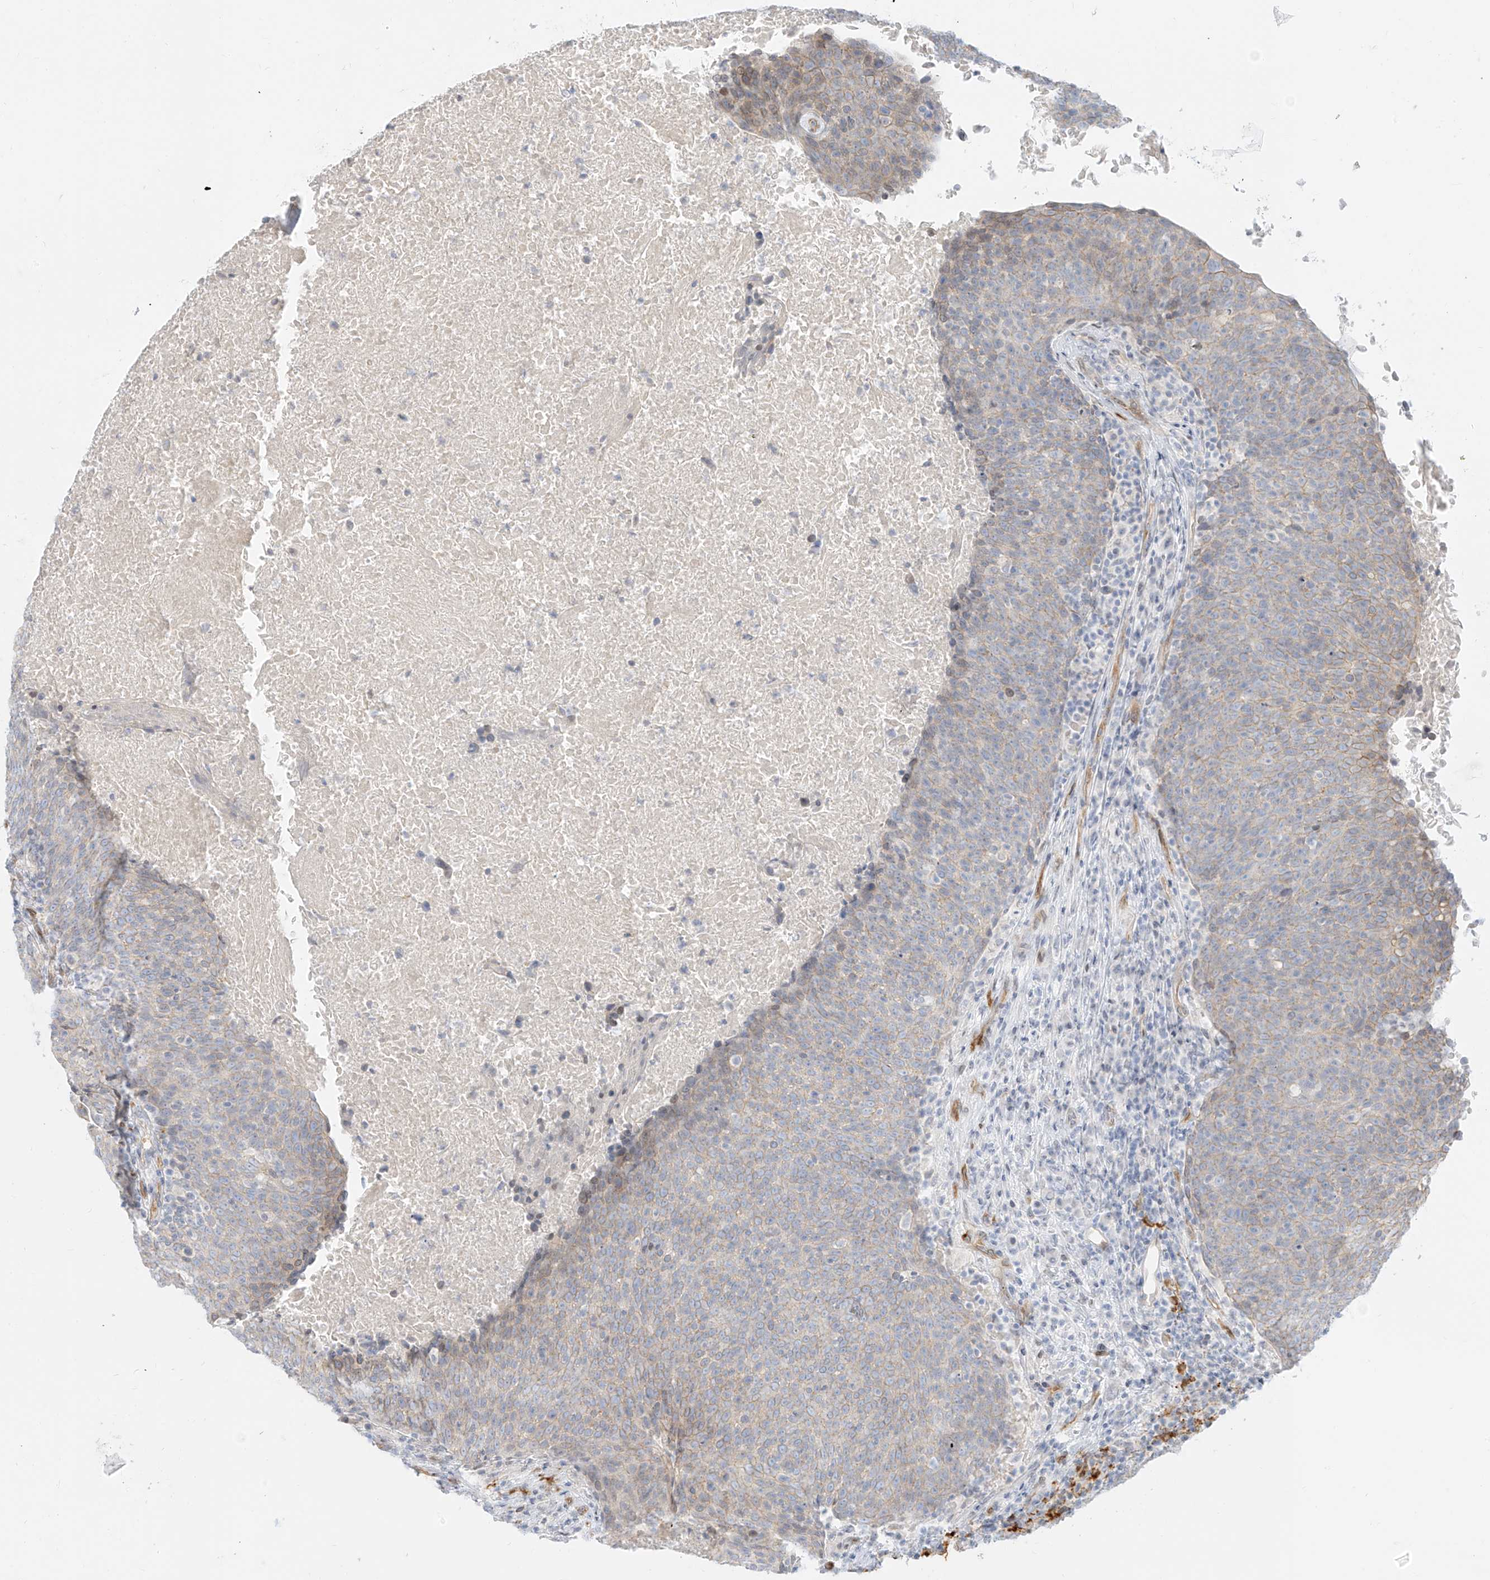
{"staining": {"intensity": "weak", "quantity": "<25%", "location": "cytoplasmic/membranous"}, "tissue": "head and neck cancer", "cell_type": "Tumor cells", "image_type": "cancer", "snomed": [{"axis": "morphology", "description": "Squamous cell carcinoma, NOS"}, {"axis": "morphology", "description": "Squamous cell carcinoma, metastatic, NOS"}, {"axis": "topography", "description": "Lymph node"}, {"axis": "topography", "description": "Head-Neck"}], "caption": "DAB immunohistochemical staining of head and neck squamous cell carcinoma shows no significant positivity in tumor cells.", "gene": "NHSL1", "patient": {"sex": "male", "age": 62}}